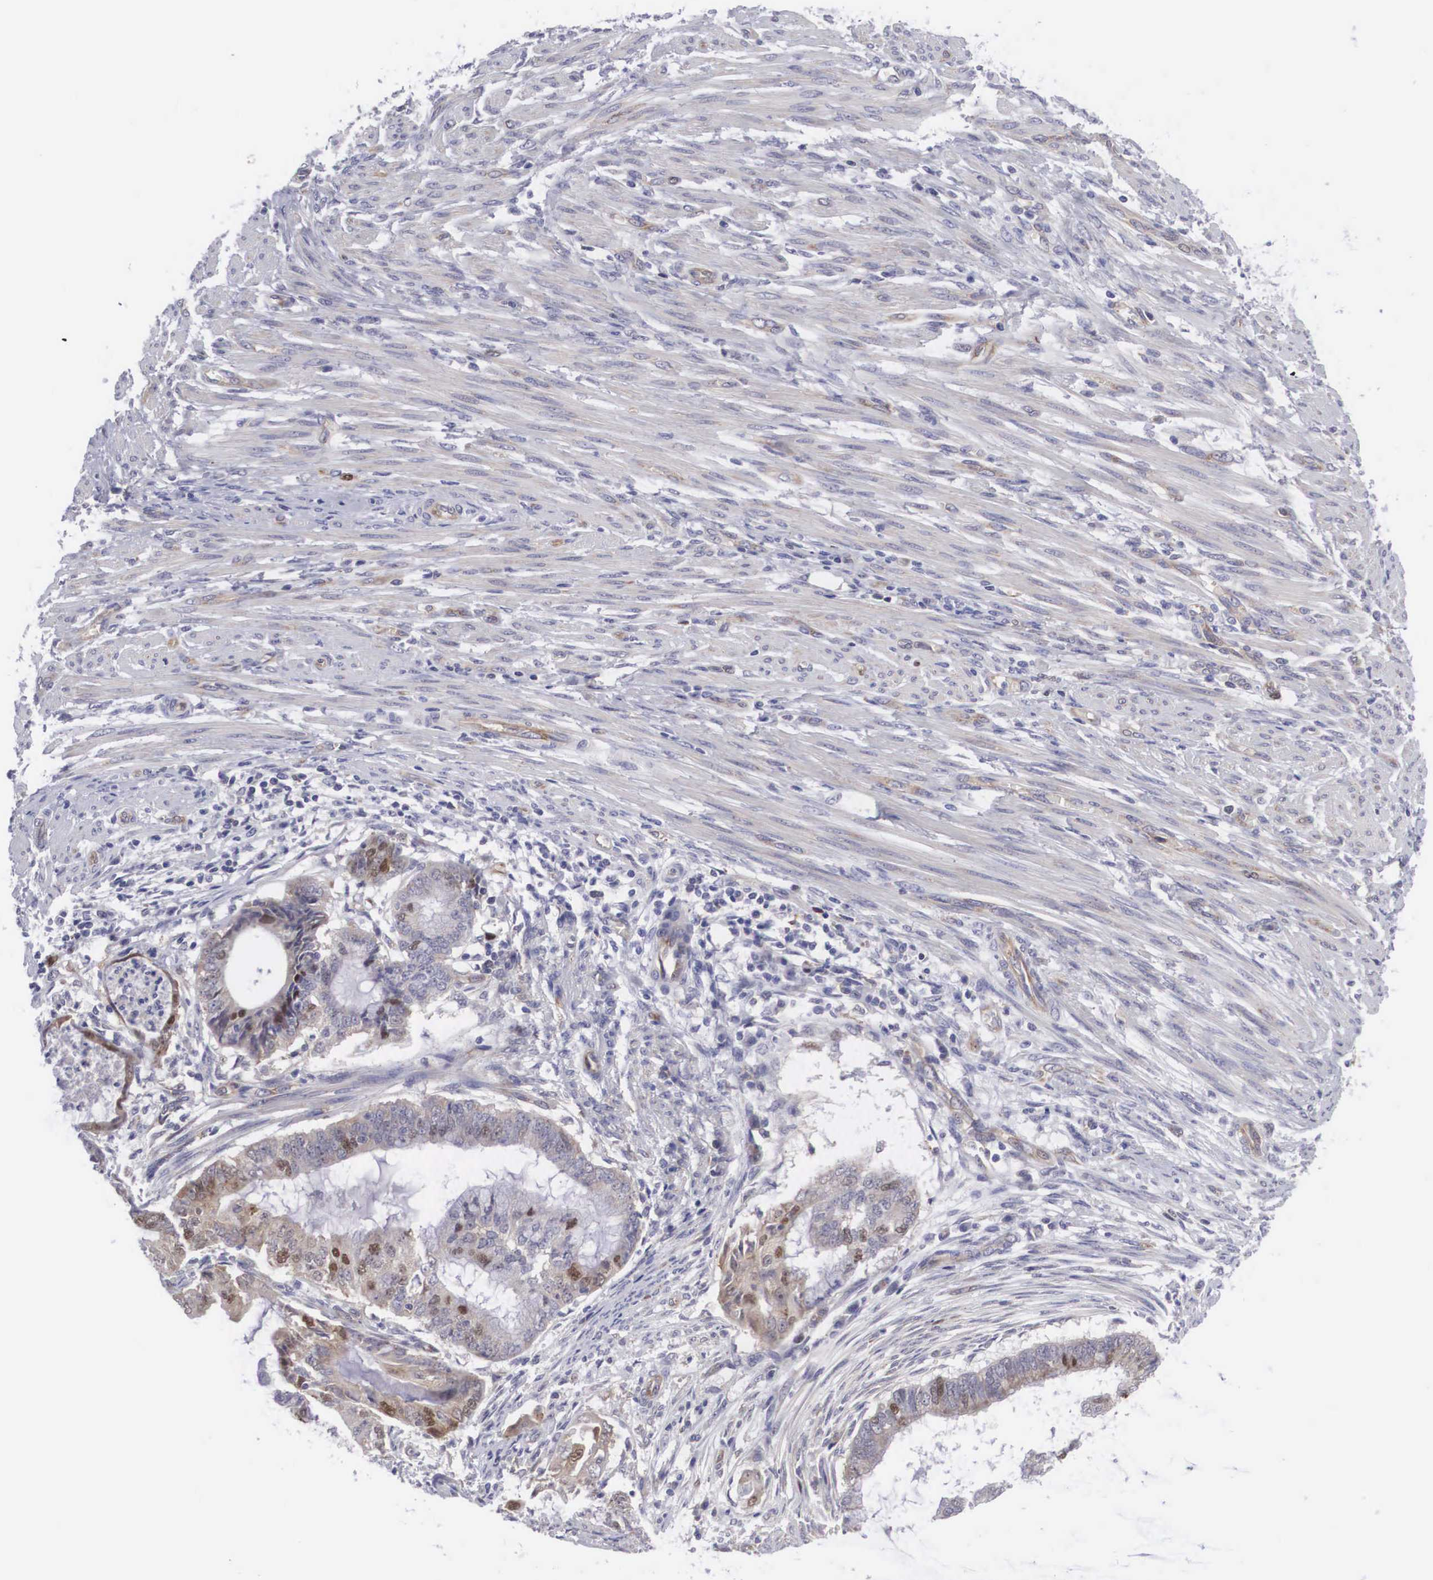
{"staining": {"intensity": "weak", "quantity": "25%-75%", "location": "cytoplasmic/membranous,nuclear"}, "tissue": "endometrial cancer", "cell_type": "Tumor cells", "image_type": "cancer", "snomed": [{"axis": "morphology", "description": "Adenocarcinoma, NOS"}, {"axis": "topography", "description": "Endometrium"}], "caption": "Immunohistochemistry staining of adenocarcinoma (endometrial), which displays low levels of weak cytoplasmic/membranous and nuclear expression in approximately 25%-75% of tumor cells indicating weak cytoplasmic/membranous and nuclear protein positivity. The staining was performed using DAB (brown) for protein detection and nuclei were counterstained in hematoxylin (blue).", "gene": "MAST4", "patient": {"sex": "female", "age": 63}}